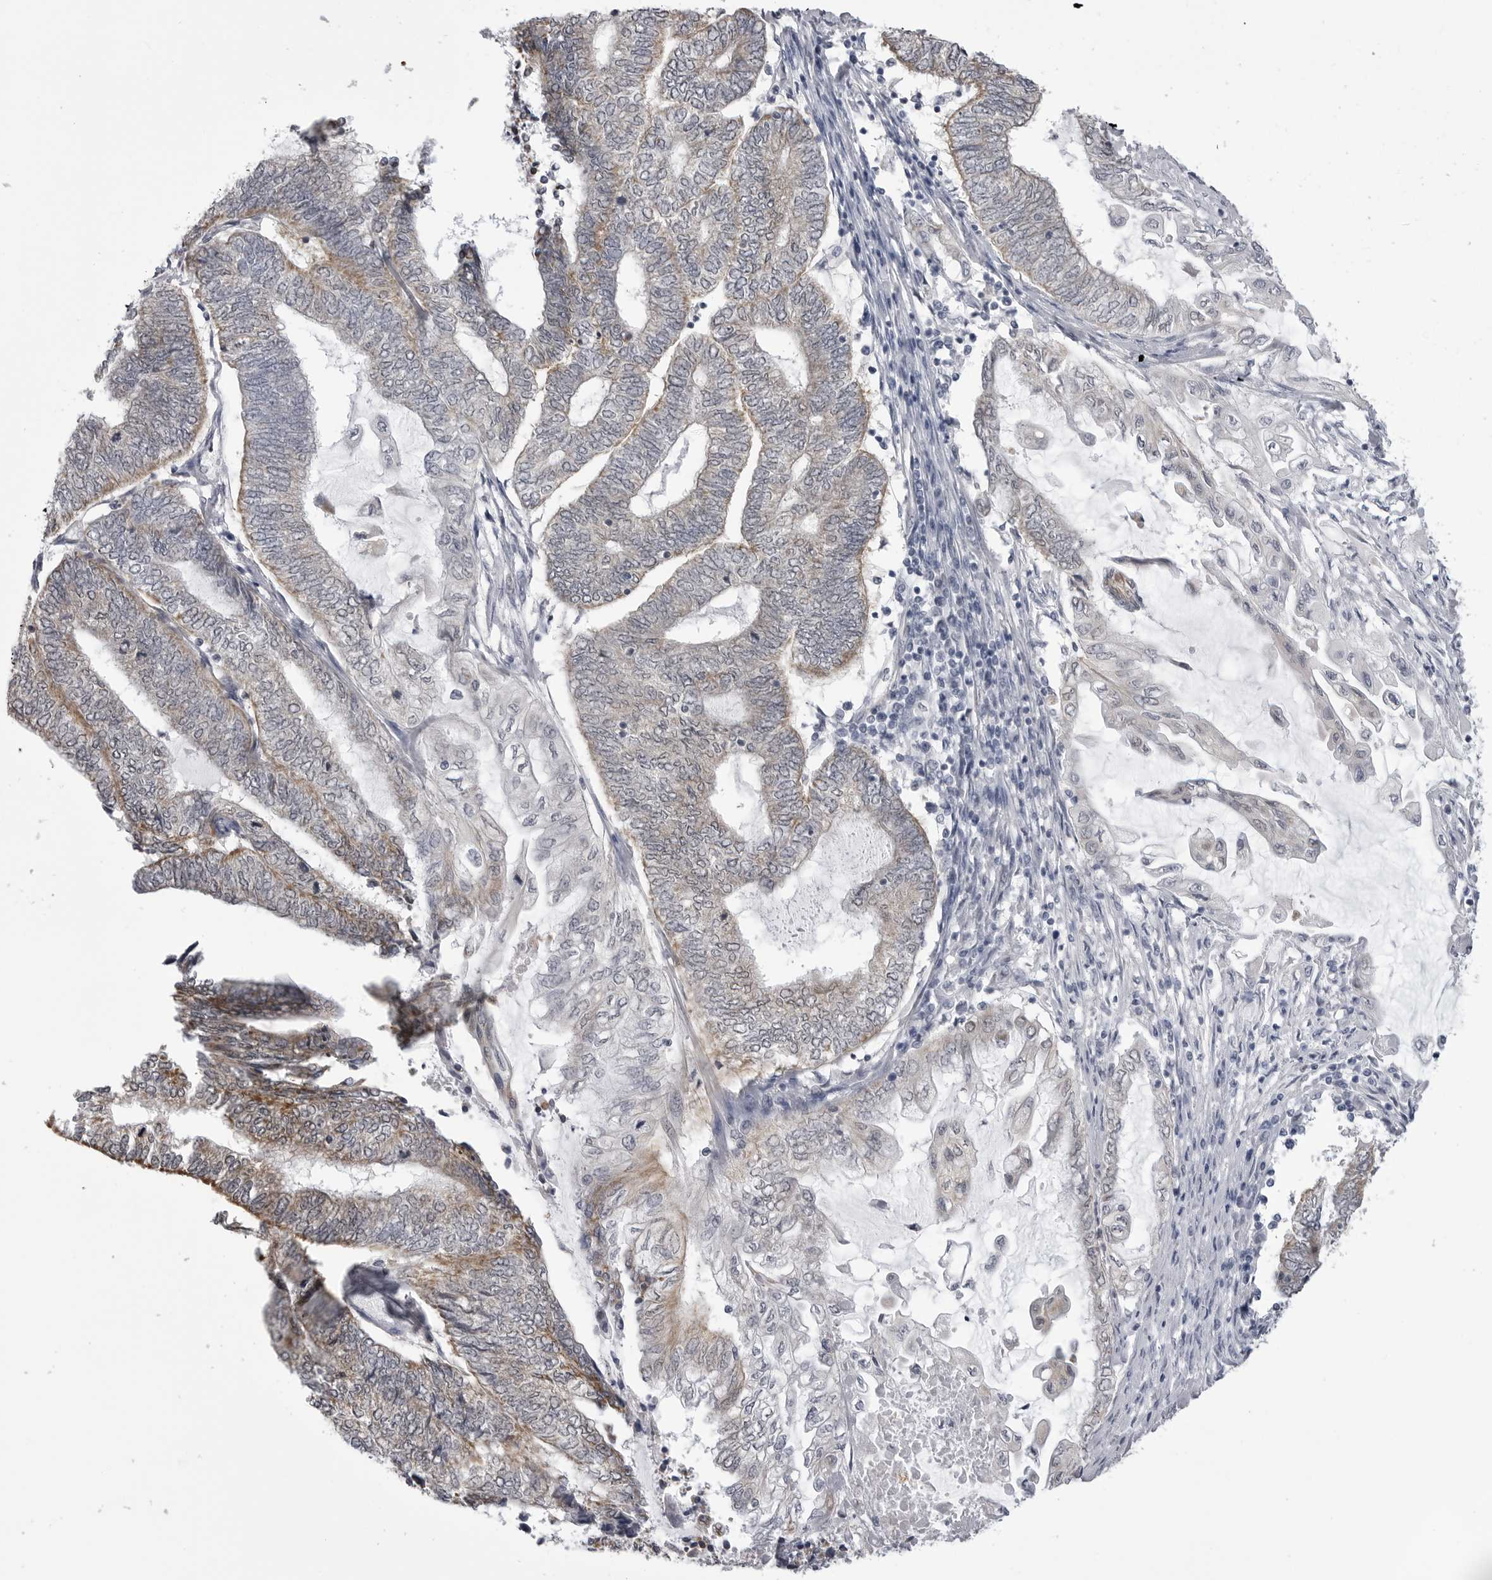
{"staining": {"intensity": "weak", "quantity": "25%-75%", "location": "cytoplasmic/membranous"}, "tissue": "endometrial cancer", "cell_type": "Tumor cells", "image_type": "cancer", "snomed": [{"axis": "morphology", "description": "Adenocarcinoma, NOS"}, {"axis": "topography", "description": "Uterus"}, {"axis": "topography", "description": "Endometrium"}], "caption": "Endometrial cancer stained with a protein marker shows weak staining in tumor cells.", "gene": "FH", "patient": {"sex": "female", "age": 70}}